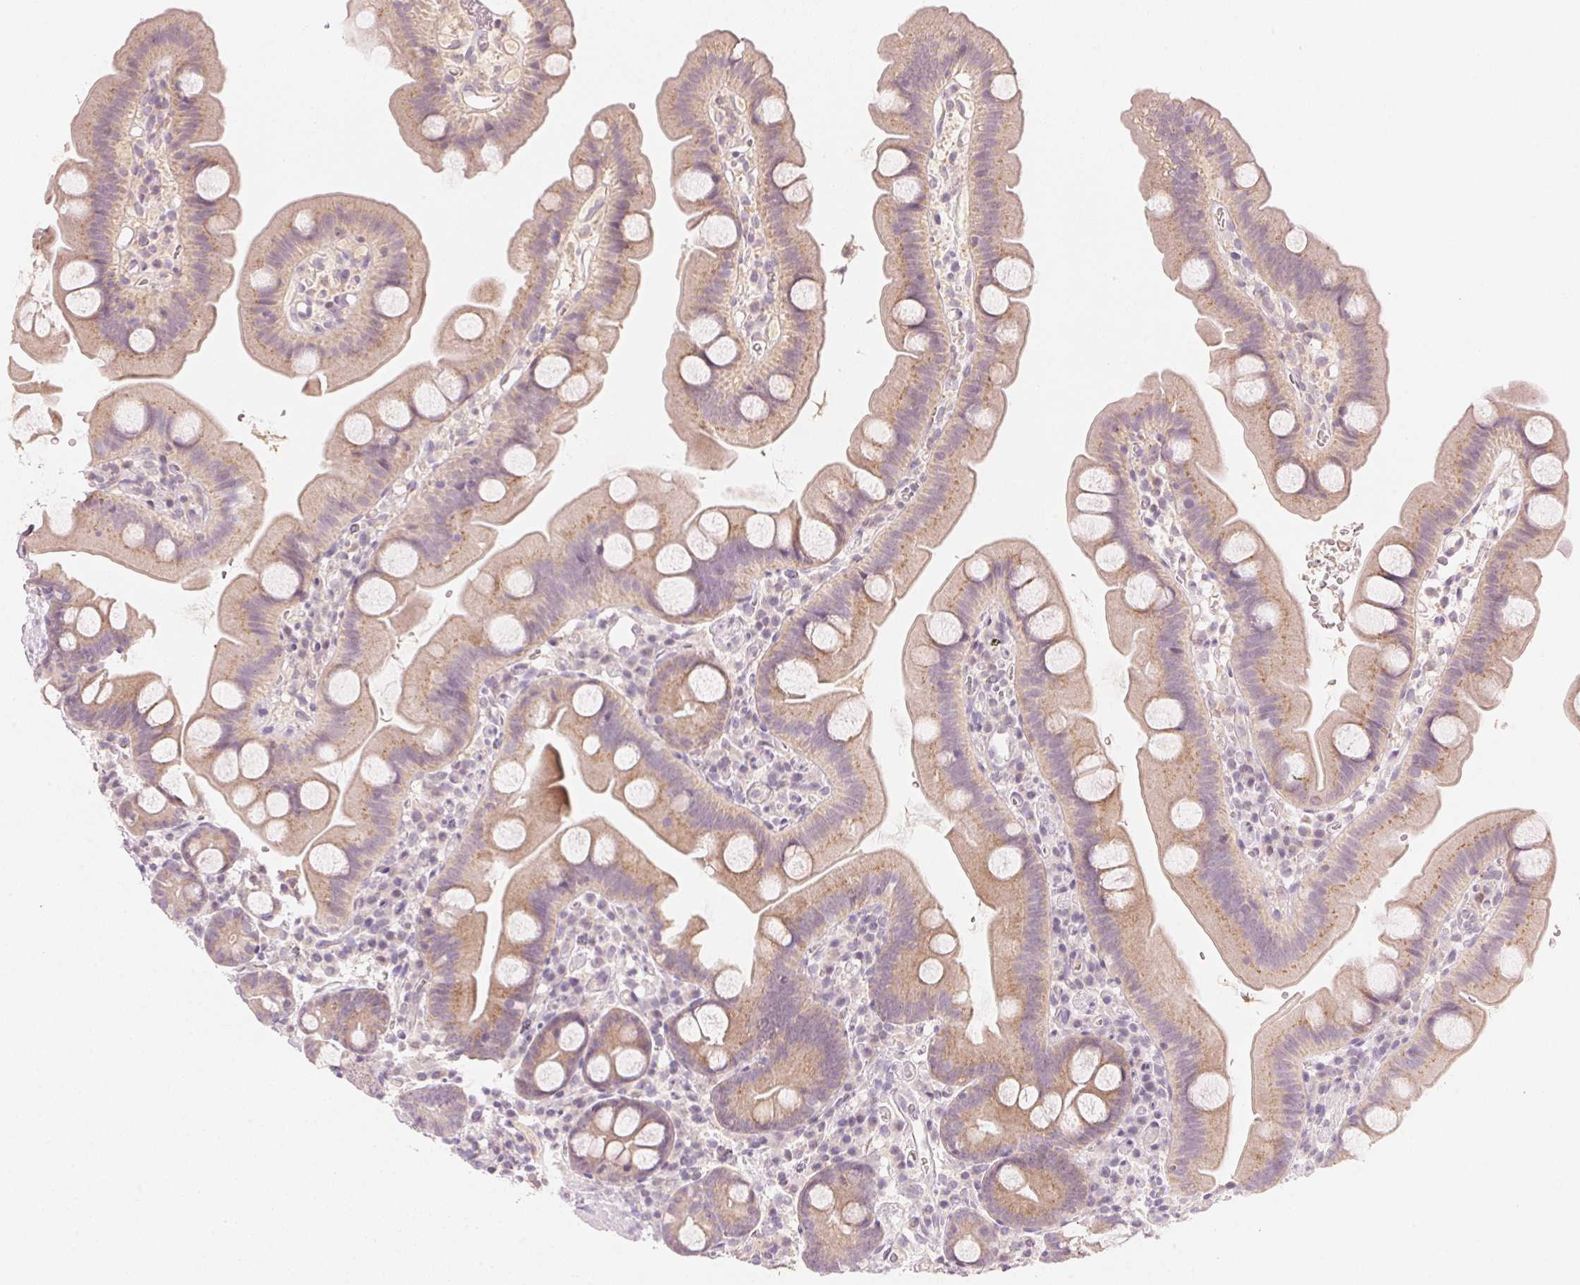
{"staining": {"intensity": "weak", "quantity": ">75%", "location": "cytoplasmic/membranous"}, "tissue": "small intestine", "cell_type": "Glandular cells", "image_type": "normal", "snomed": [{"axis": "morphology", "description": "Normal tissue, NOS"}, {"axis": "topography", "description": "Small intestine"}], "caption": "Small intestine was stained to show a protein in brown. There is low levels of weak cytoplasmic/membranous positivity in about >75% of glandular cells.", "gene": "HOXB13", "patient": {"sex": "female", "age": 68}}